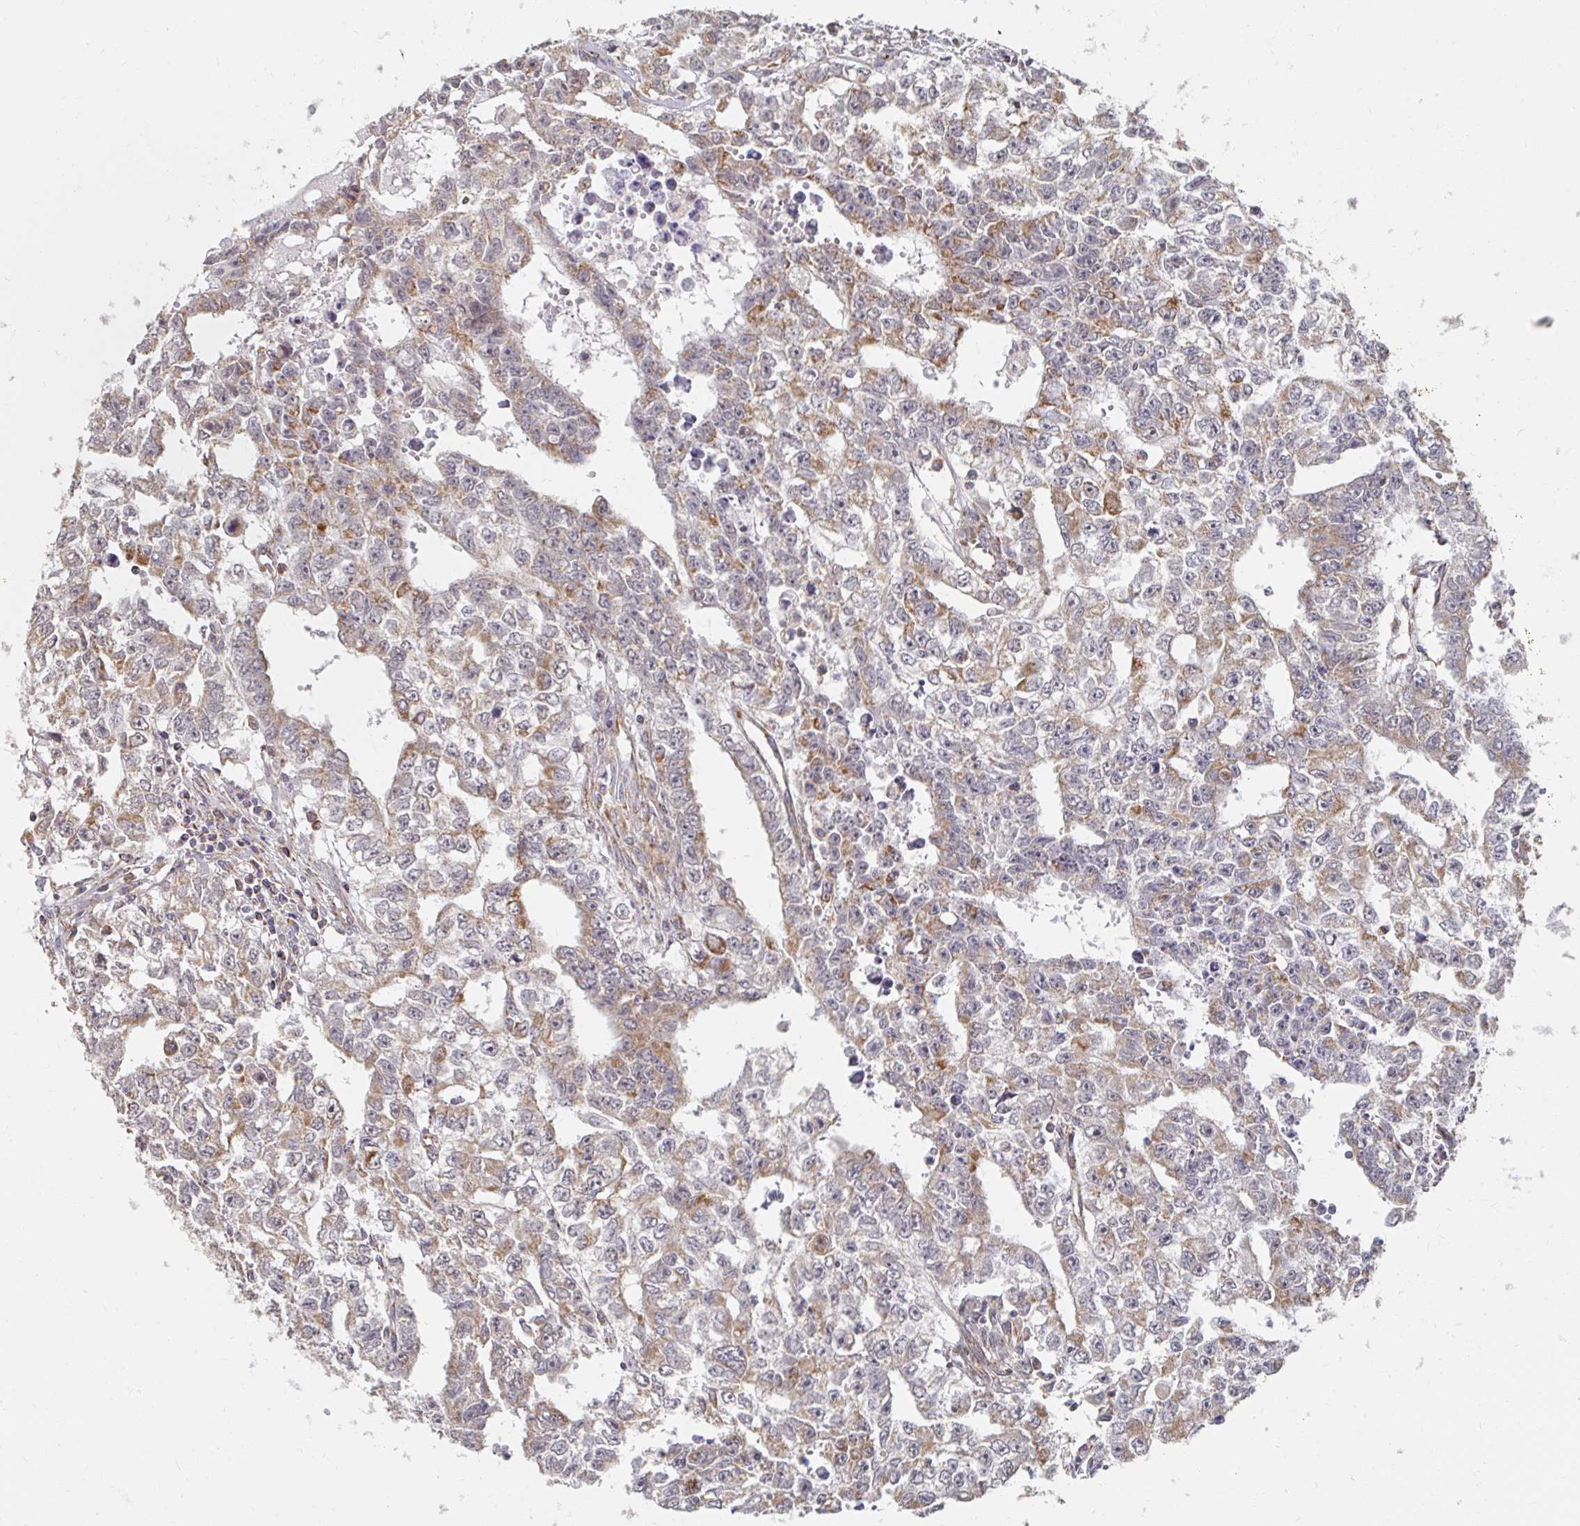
{"staining": {"intensity": "moderate", "quantity": "25%-75%", "location": "cytoplasmic/membranous"}, "tissue": "testis cancer", "cell_type": "Tumor cells", "image_type": "cancer", "snomed": [{"axis": "morphology", "description": "Carcinoma, Embryonal, NOS"}, {"axis": "morphology", "description": "Teratoma, malignant, NOS"}, {"axis": "topography", "description": "Testis"}], "caption": "Brown immunohistochemical staining in human teratoma (malignant) (testis) displays moderate cytoplasmic/membranous positivity in approximately 25%-75% of tumor cells. (DAB (3,3'-diaminobenzidine) IHC with brightfield microscopy, high magnification).", "gene": "MAVS", "patient": {"sex": "male", "age": 24}}